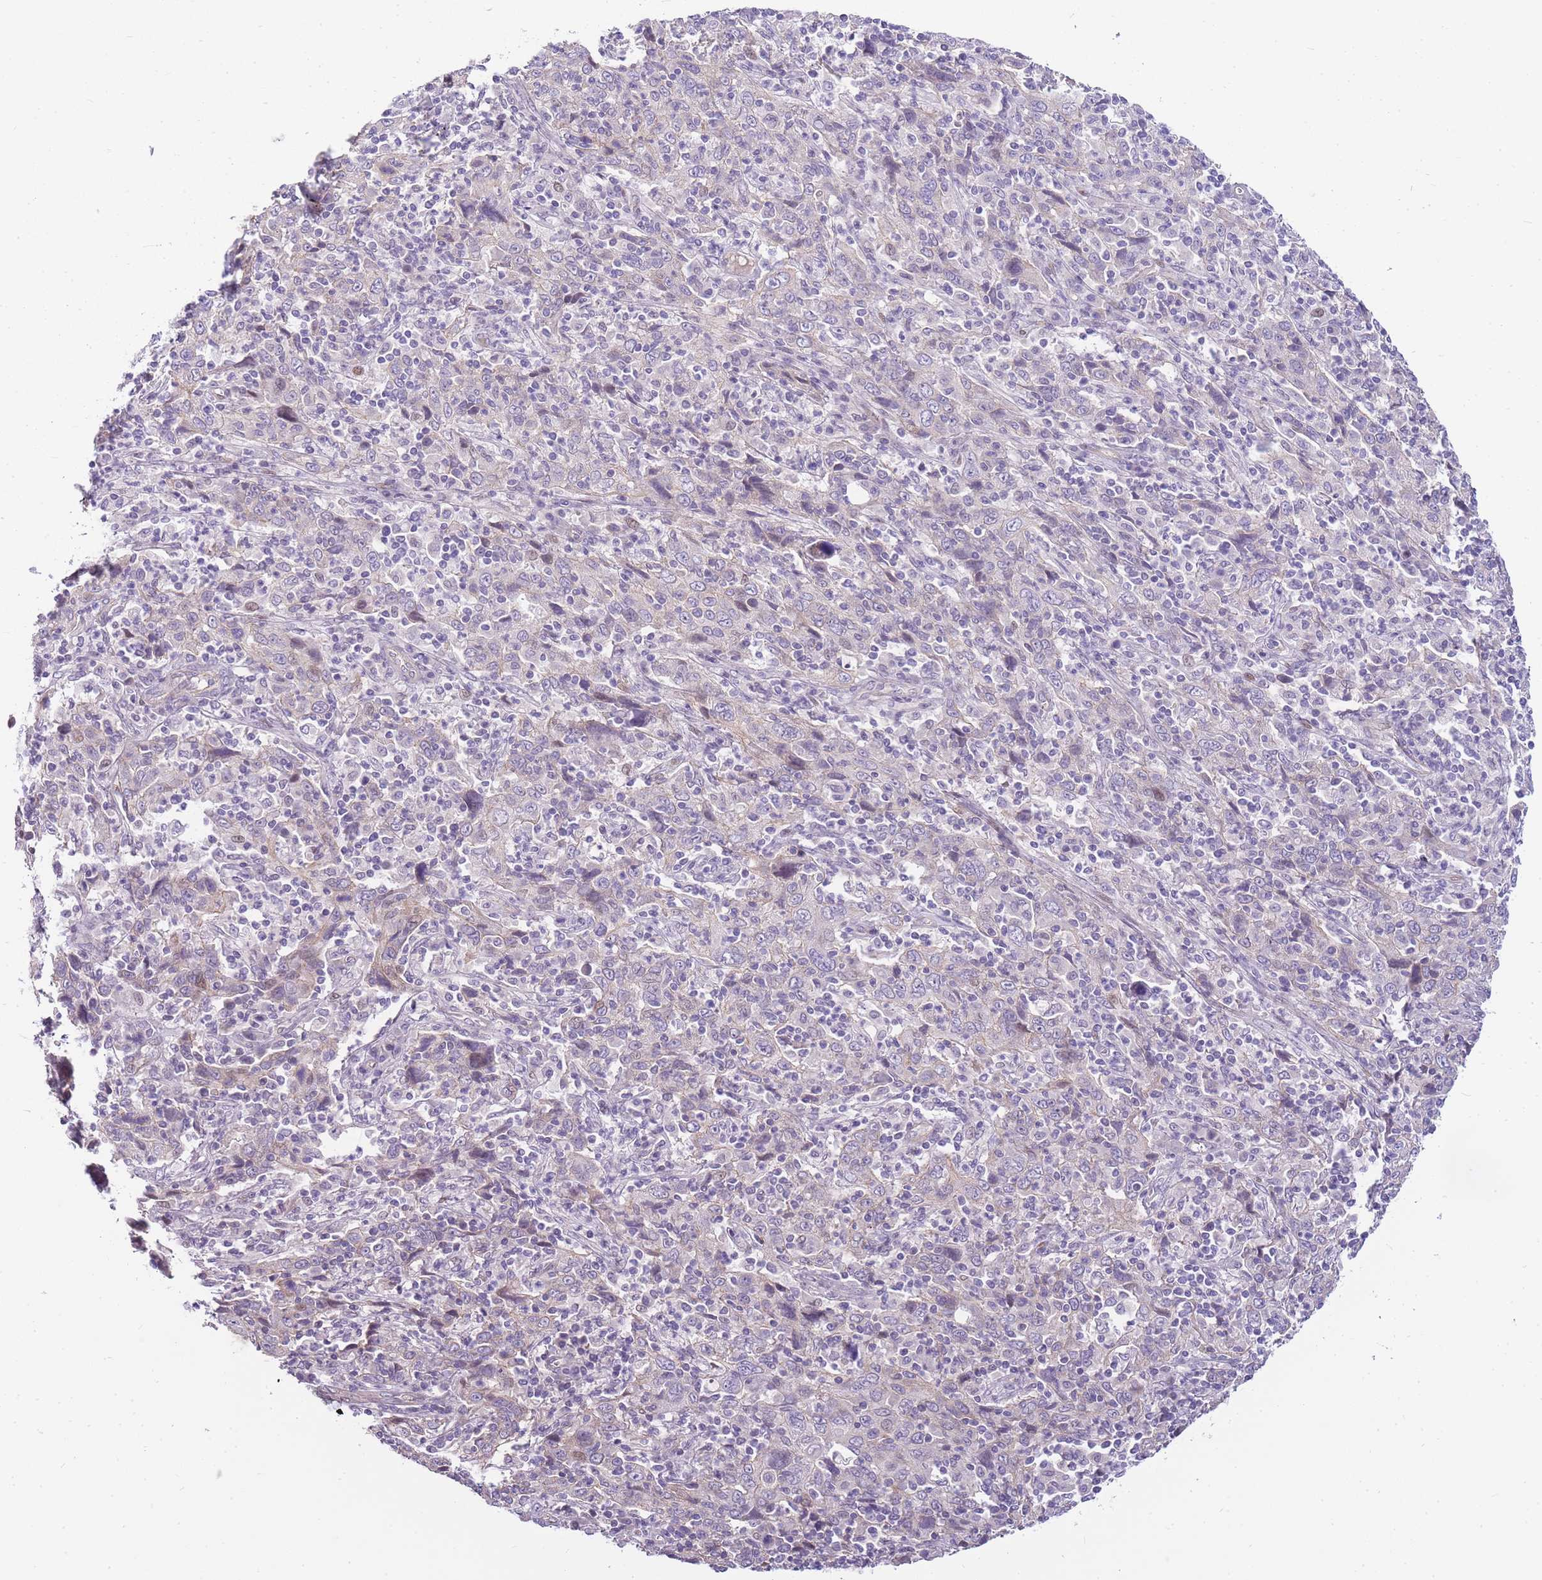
{"staining": {"intensity": "negative", "quantity": "none", "location": "none"}, "tissue": "cervical cancer", "cell_type": "Tumor cells", "image_type": "cancer", "snomed": [{"axis": "morphology", "description": "Squamous cell carcinoma, NOS"}, {"axis": "topography", "description": "Cervix"}], "caption": "This is a image of immunohistochemistry (IHC) staining of squamous cell carcinoma (cervical), which shows no staining in tumor cells.", "gene": "CLBA1", "patient": {"sex": "female", "age": 46}}